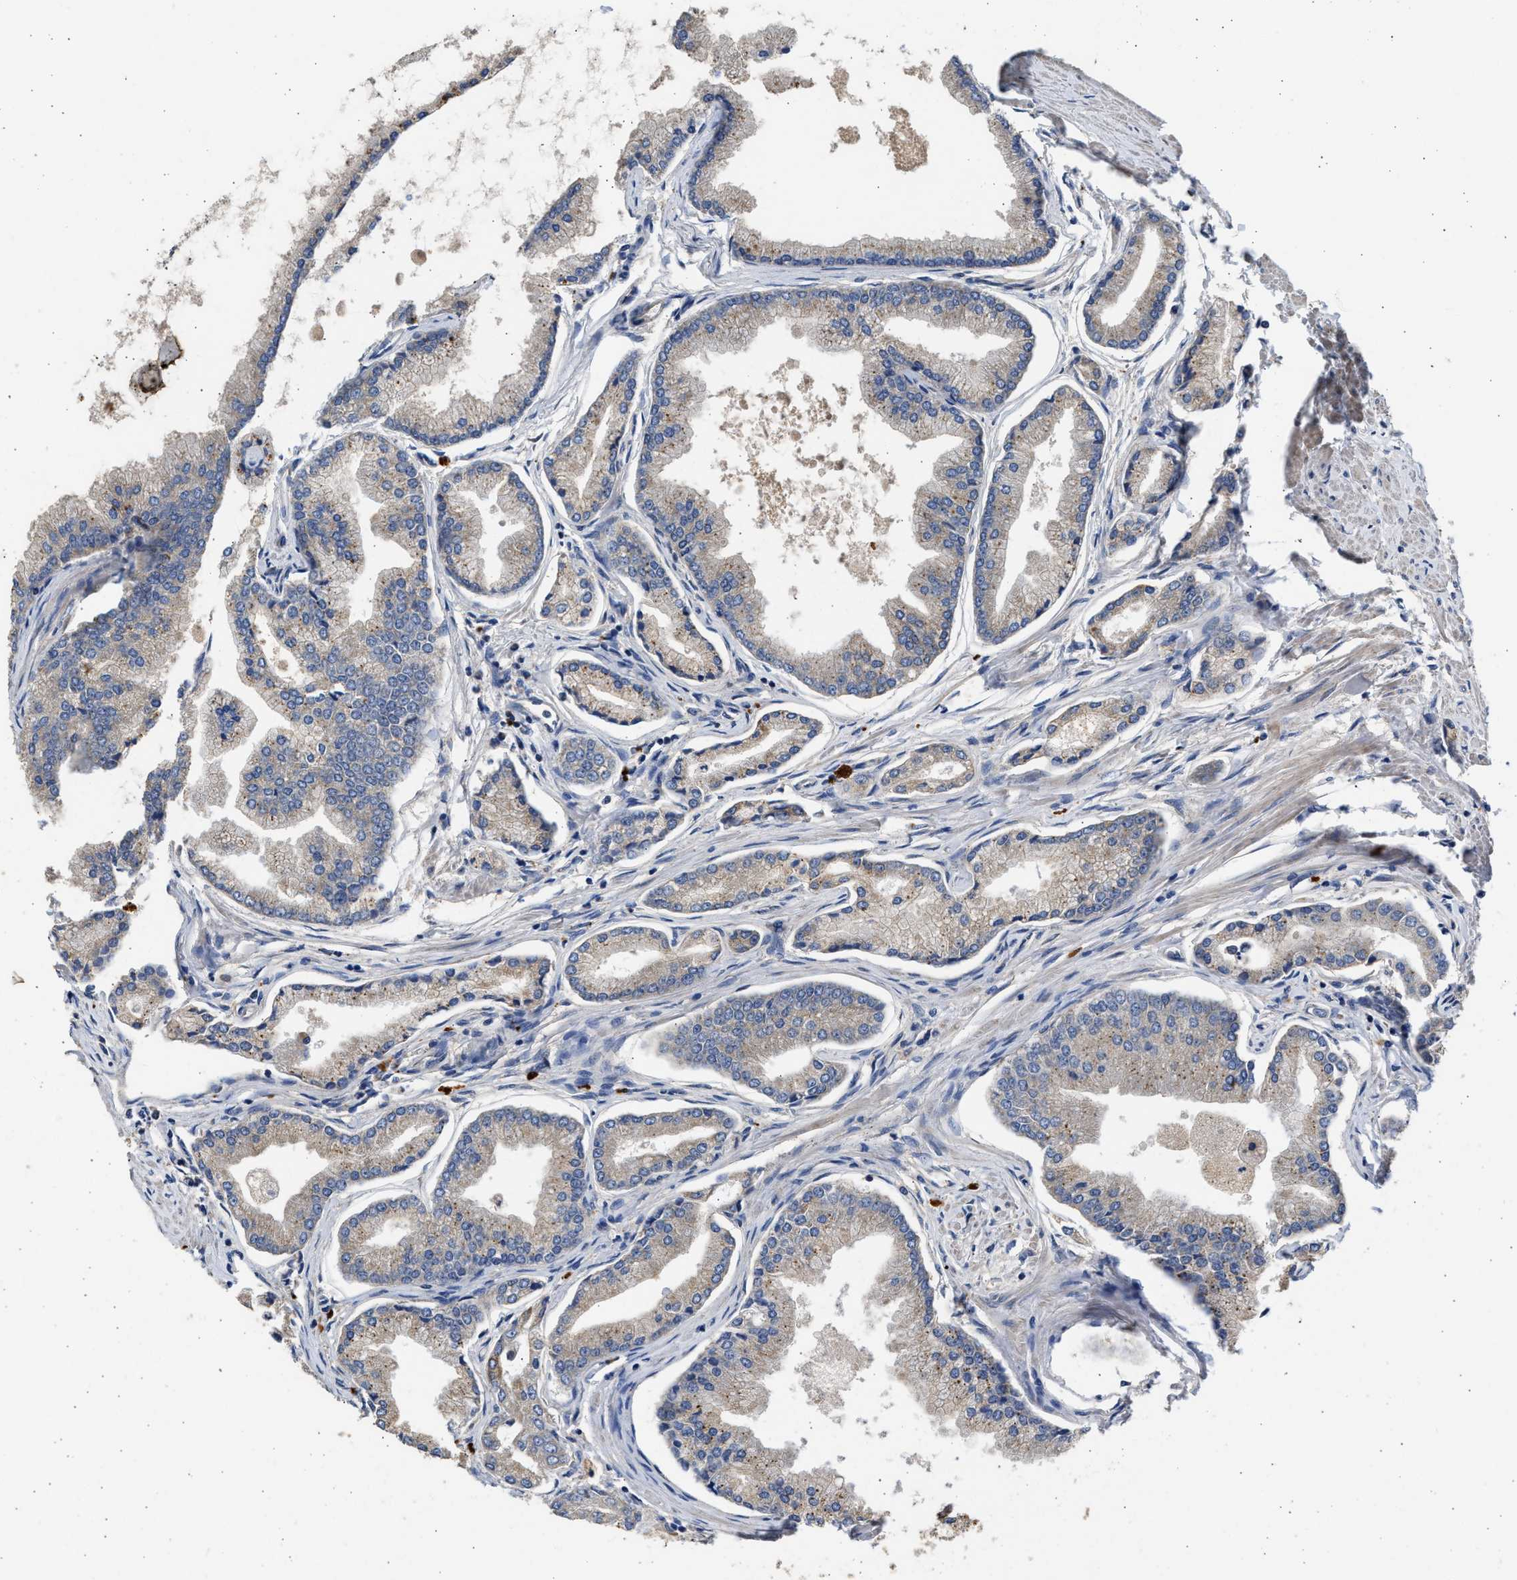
{"staining": {"intensity": "weak", "quantity": ">75%", "location": "cytoplasmic/membranous"}, "tissue": "prostate cancer", "cell_type": "Tumor cells", "image_type": "cancer", "snomed": [{"axis": "morphology", "description": "Adenocarcinoma, High grade"}, {"axis": "topography", "description": "Prostate"}], "caption": "Immunohistochemical staining of human prostate cancer (adenocarcinoma (high-grade)) shows low levels of weak cytoplasmic/membranous protein expression in approximately >75% of tumor cells. (DAB (3,3'-diaminobenzidine) IHC, brown staining for protein, blue staining for nuclei).", "gene": "CSRNP2", "patient": {"sex": "male", "age": 61}}